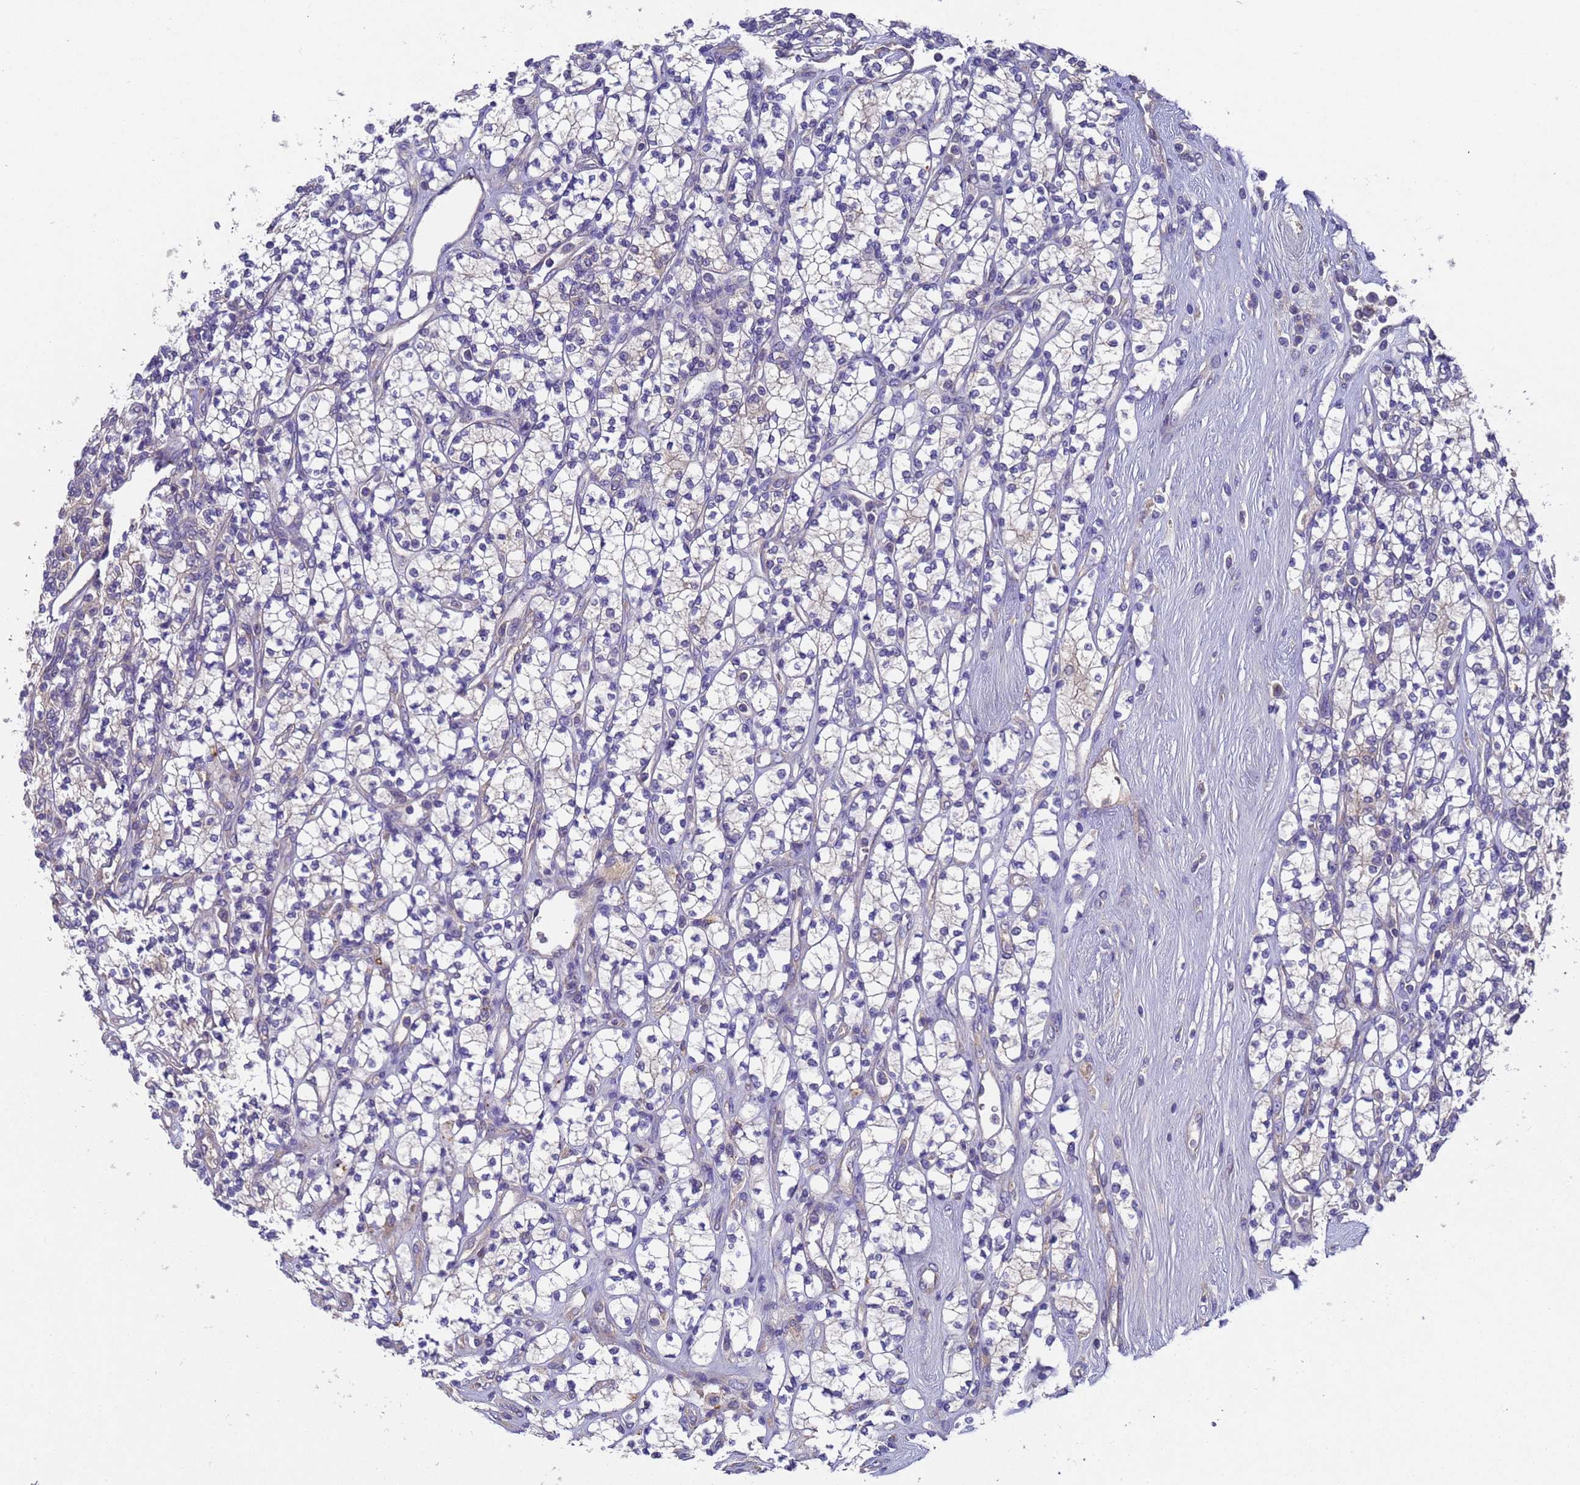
{"staining": {"intensity": "negative", "quantity": "none", "location": "none"}, "tissue": "renal cancer", "cell_type": "Tumor cells", "image_type": "cancer", "snomed": [{"axis": "morphology", "description": "Adenocarcinoma, NOS"}, {"axis": "topography", "description": "Kidney"}], "caption": "Immunohistochemical staining of renal adenocarcinoma exhibits no significant expression in tumor cells.", "gene": "DCAF12L2", "patient": {"sex": "male", "age": 77}}